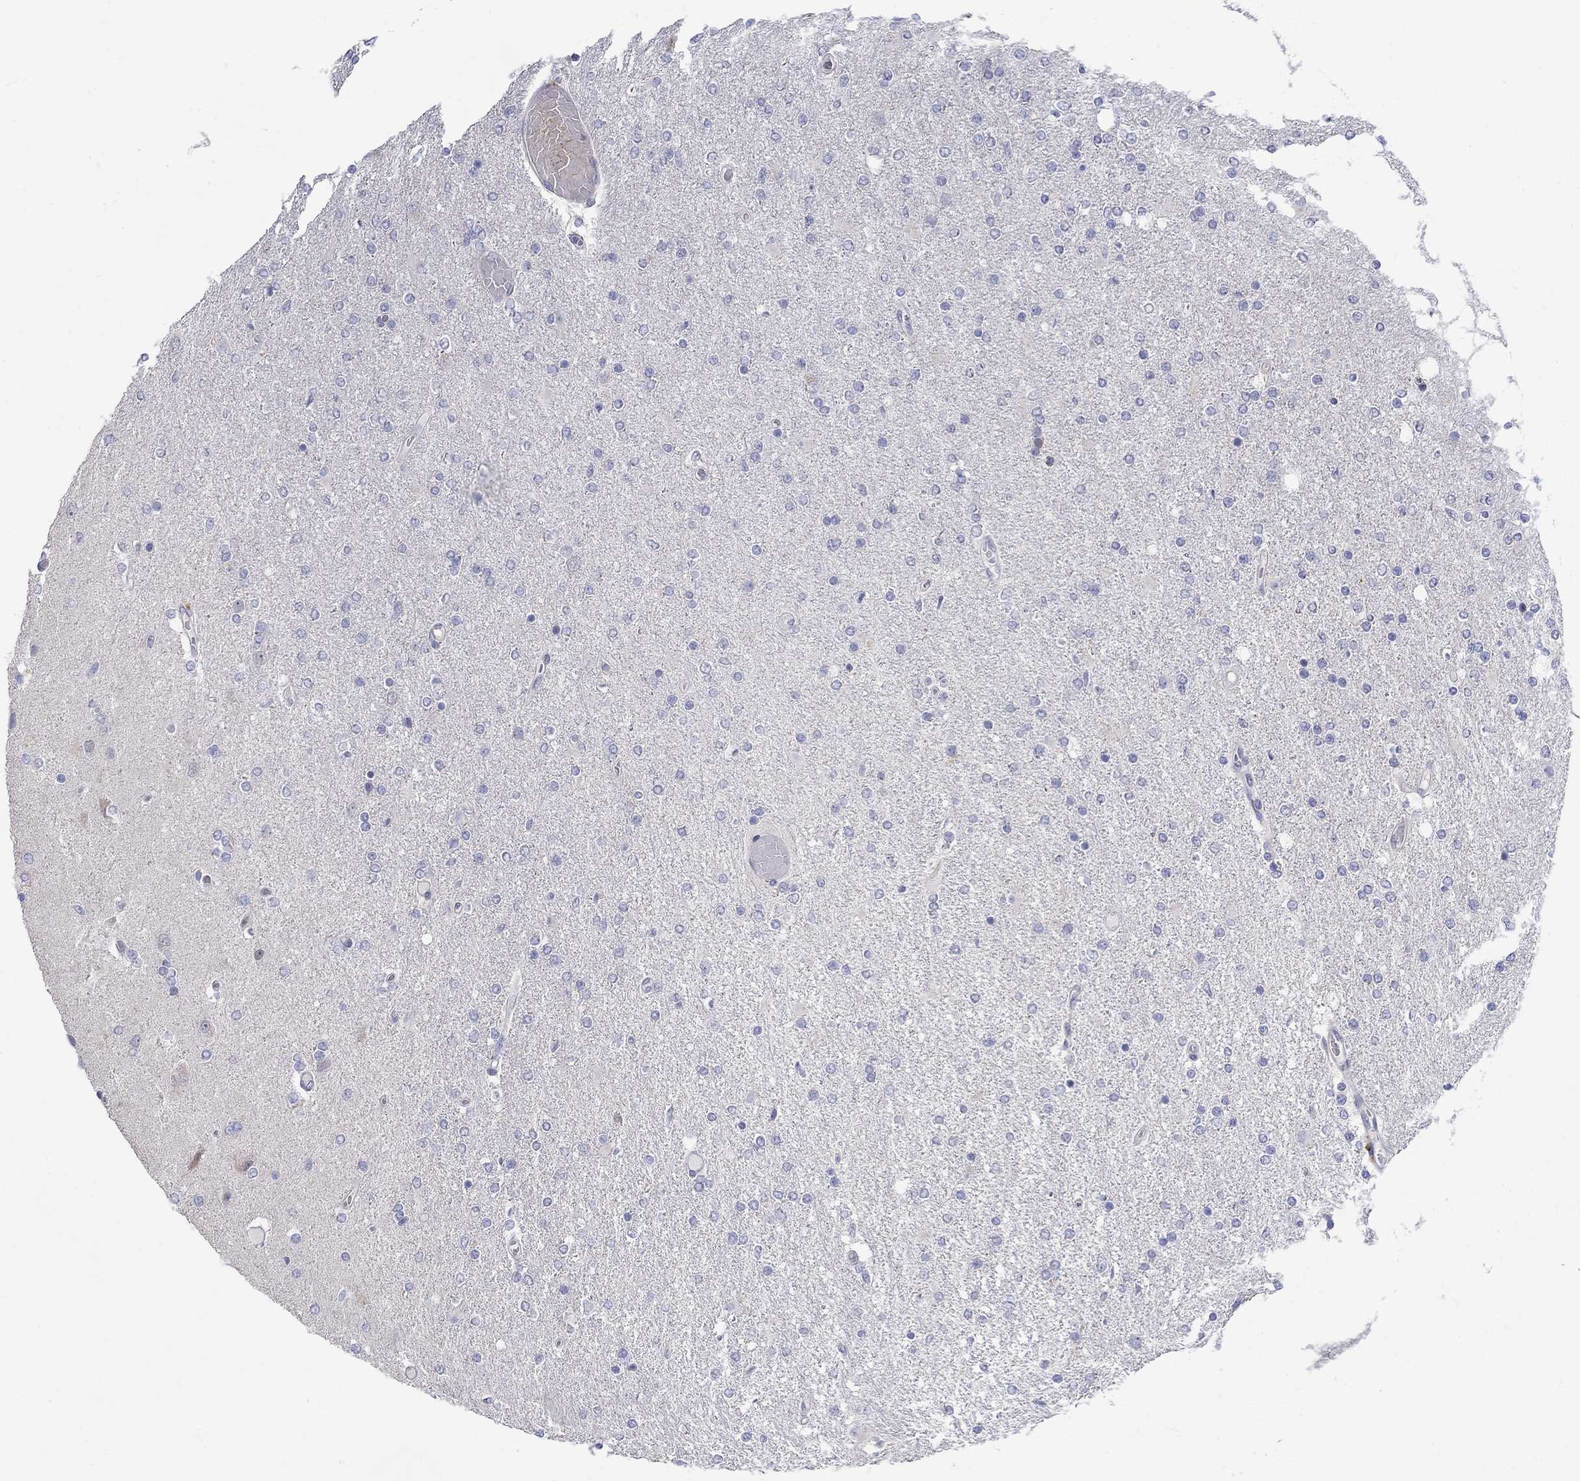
{"staining": {"intensity": "negative", "quantity": "none", "location": "none"}, "tissue": "glioma", "cell_type": "Tumor cells", "image_type": "cancer", "snomed": [{"axis": "morphology", "description": "Glioma, malignant, High grade"}, {"axis": "topography", "description": "Cerebral cortex"}], "caption": "The immunohistochemistry image has no significant expression in tumor cells of glioma tissue.", "gene": "ABCA4", "patient": {"sex": "male", "age": 70}}